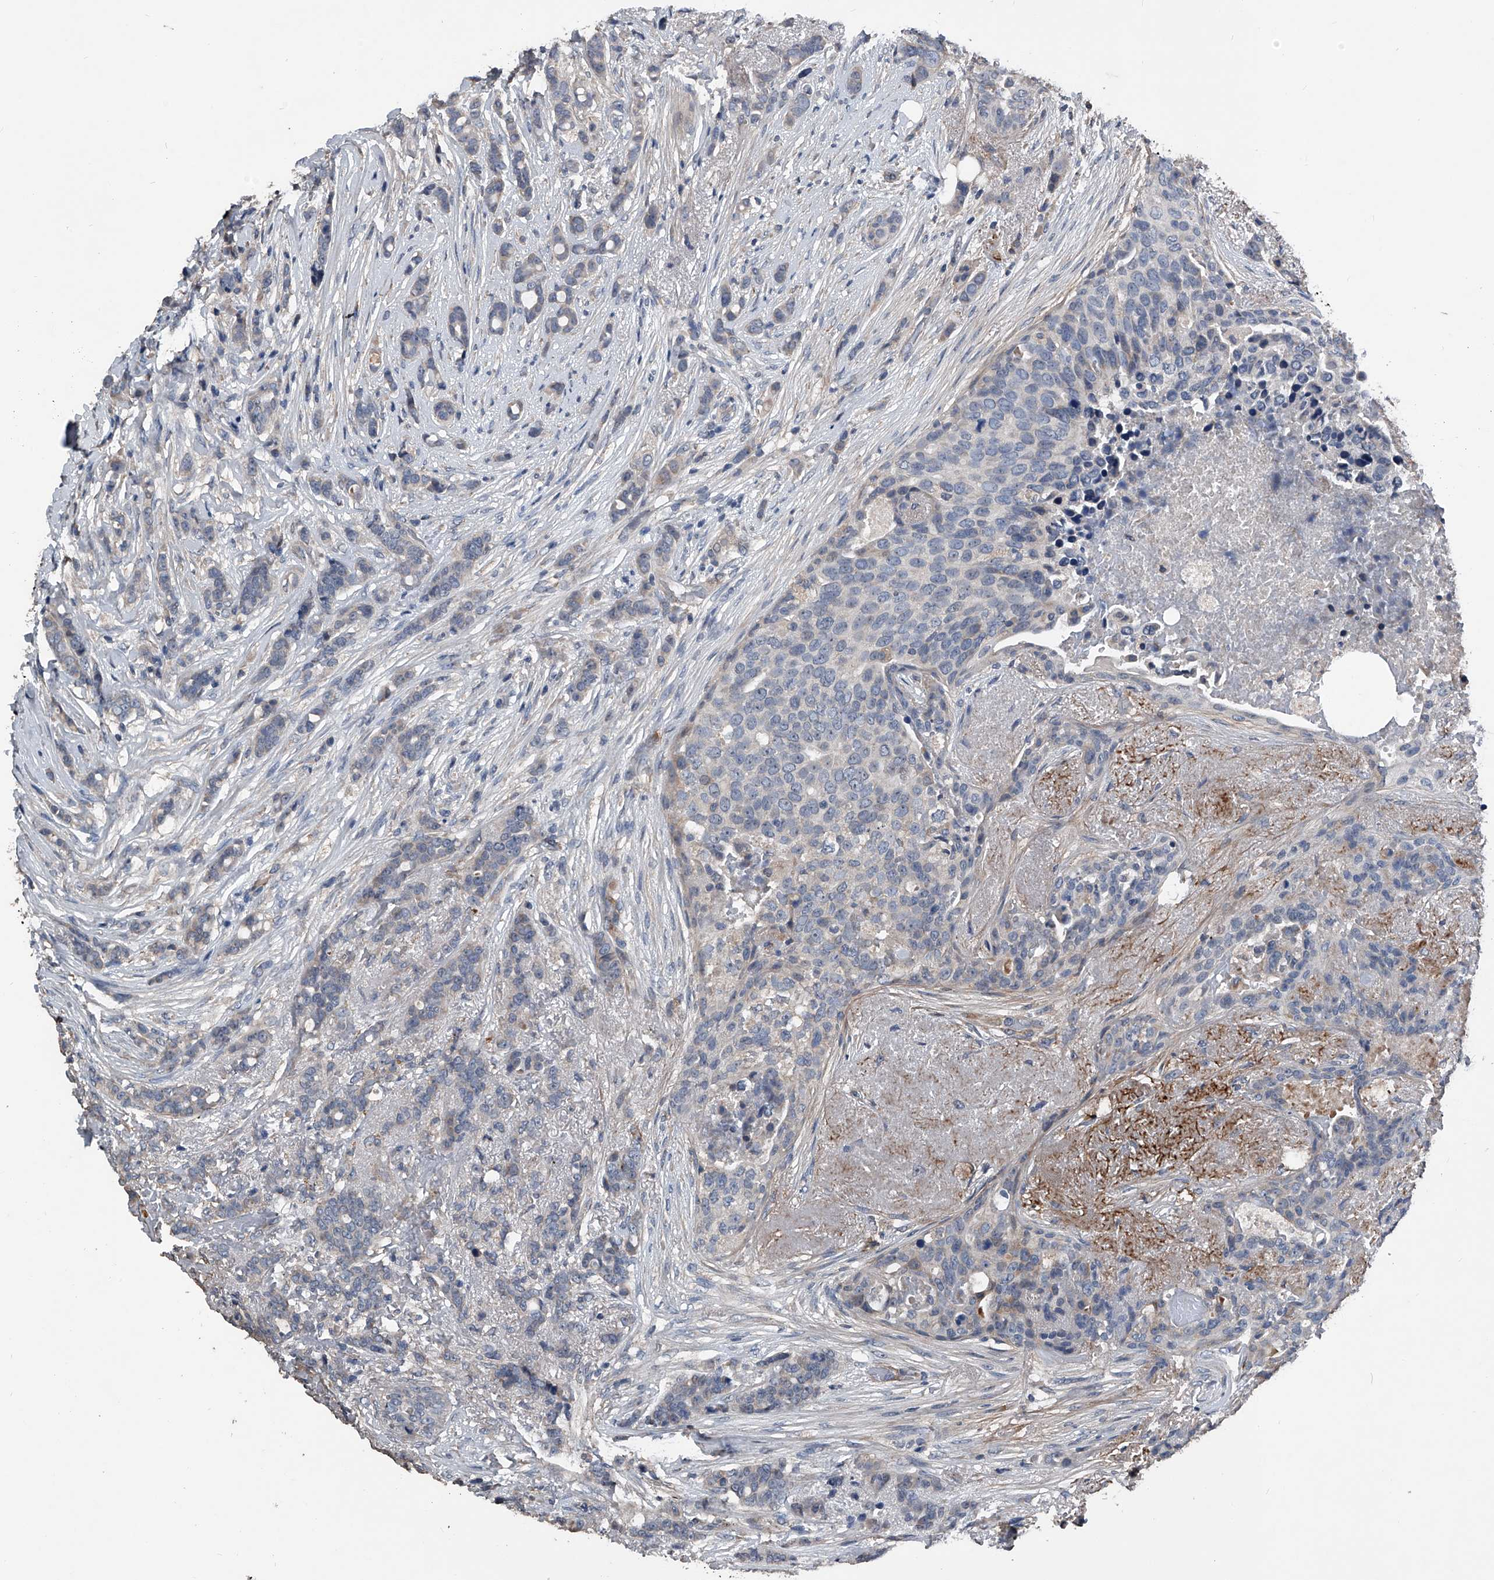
{"staining": {"intensity": "weak", "quantity": "25%-75%", "location": "cytoplasmic/membranous"}, "tissue": "breast cancer", "cell_type": "Tumor cells", "image_type": "cancer", "snomed": [{"axis": "morphology", "description": "Lobular carcinoma"}, {"axis": "topography", "description": "Breast"}], "caption": "This histopathology image shows immunohistochemistry (IHC) staining of human breast cancer (lobular carcinoma), with low weak cytoplasmic/membranous expression in approximately 25%-75% of tumor cells.", "gene": "PHACTR1", "patient": {"sex": "female", "age": 51}}